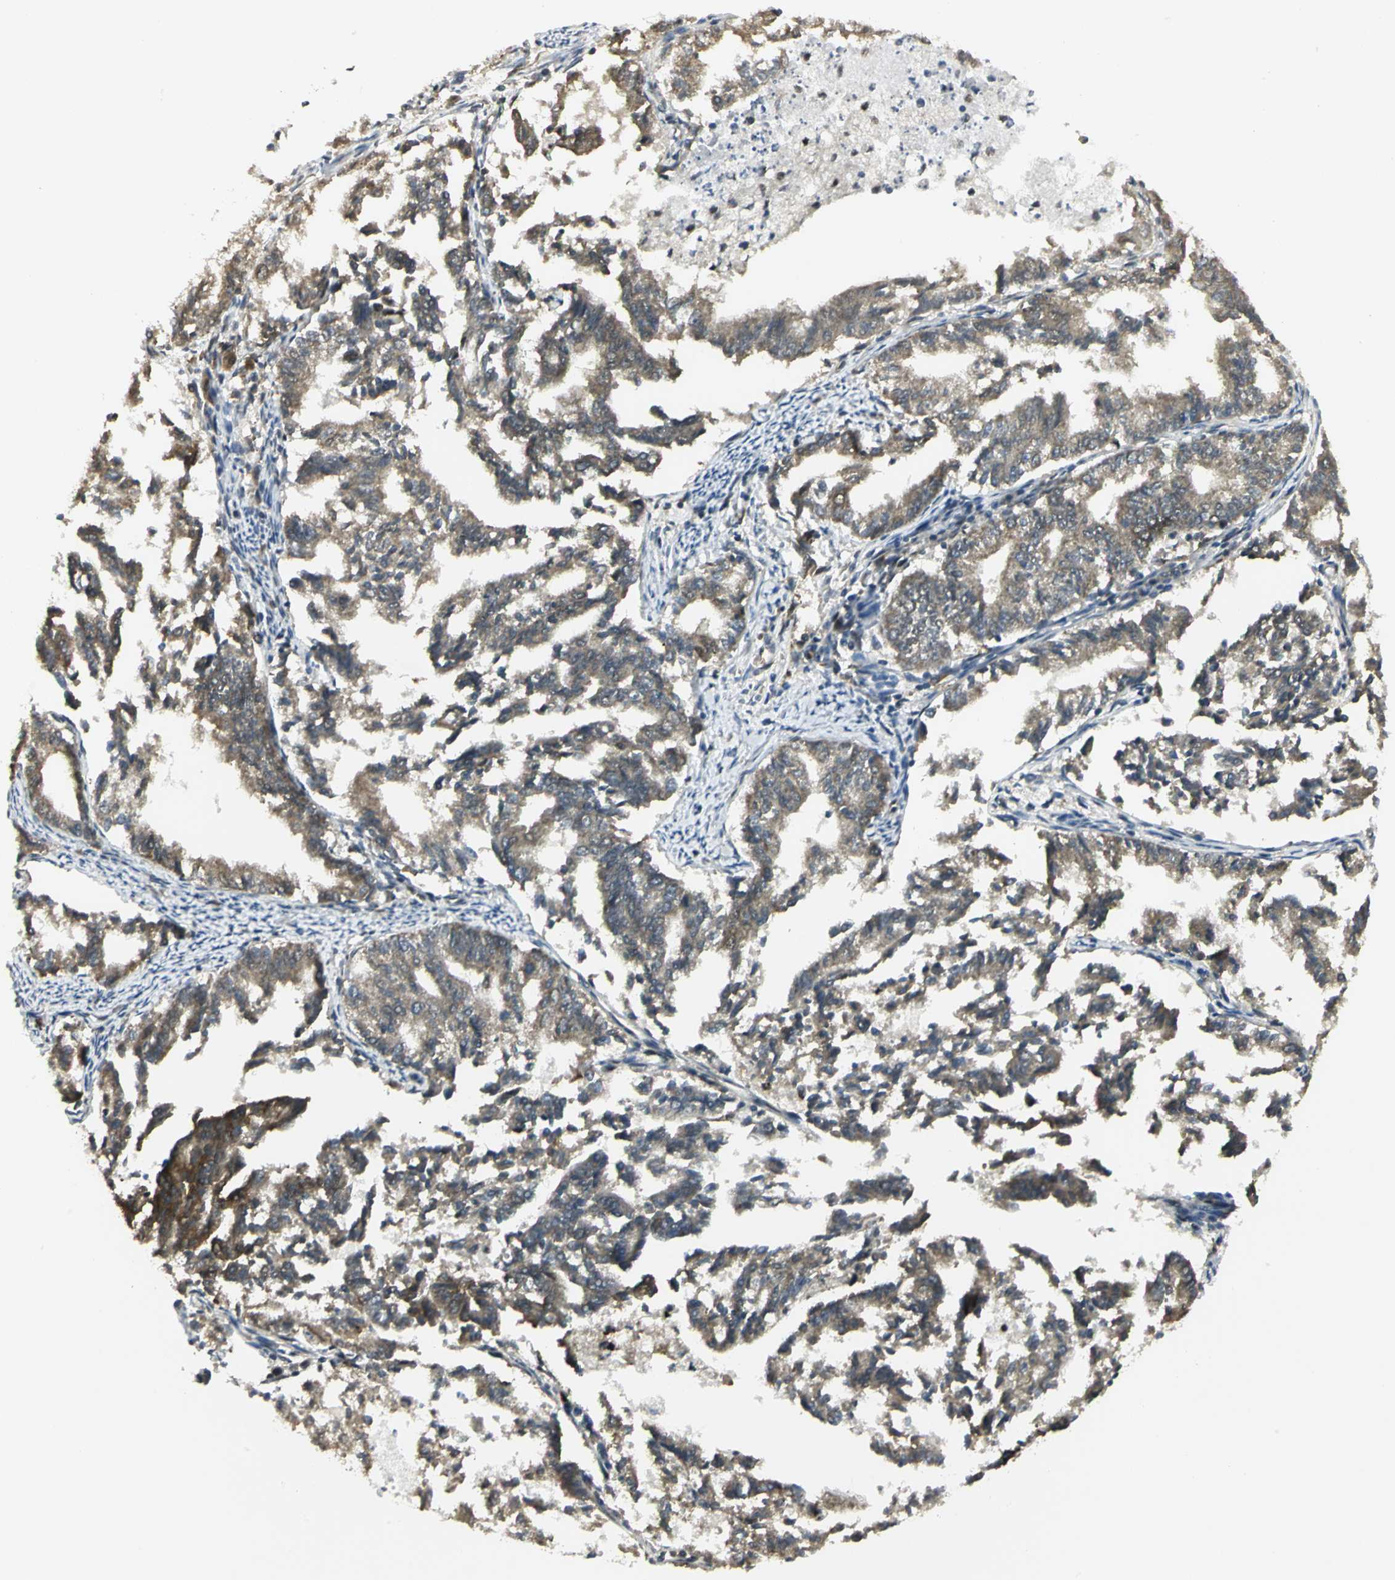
{"staining": {"intensity": "moderate", "quantity": ">75%", "location": "cytoplasmic/membranous"}, "tissue": "endometrial cancer", "cell_type": "Tumor cells", "image_type": "cancer", "snomed": [{"axis": "morphology", "description": "Adenocarcinoma, NOS"}, {"axis": "topography", "description": "Endometrium"}], "caption": "An IHC image of neoplastic tissue is shown. Protein staining in brown shows moderate cytoplasmic/membranous positivity in endometrial cancer within tumor cells.", "gene": "PSMC4", "patient": {"sex": "female", "age": 79}}